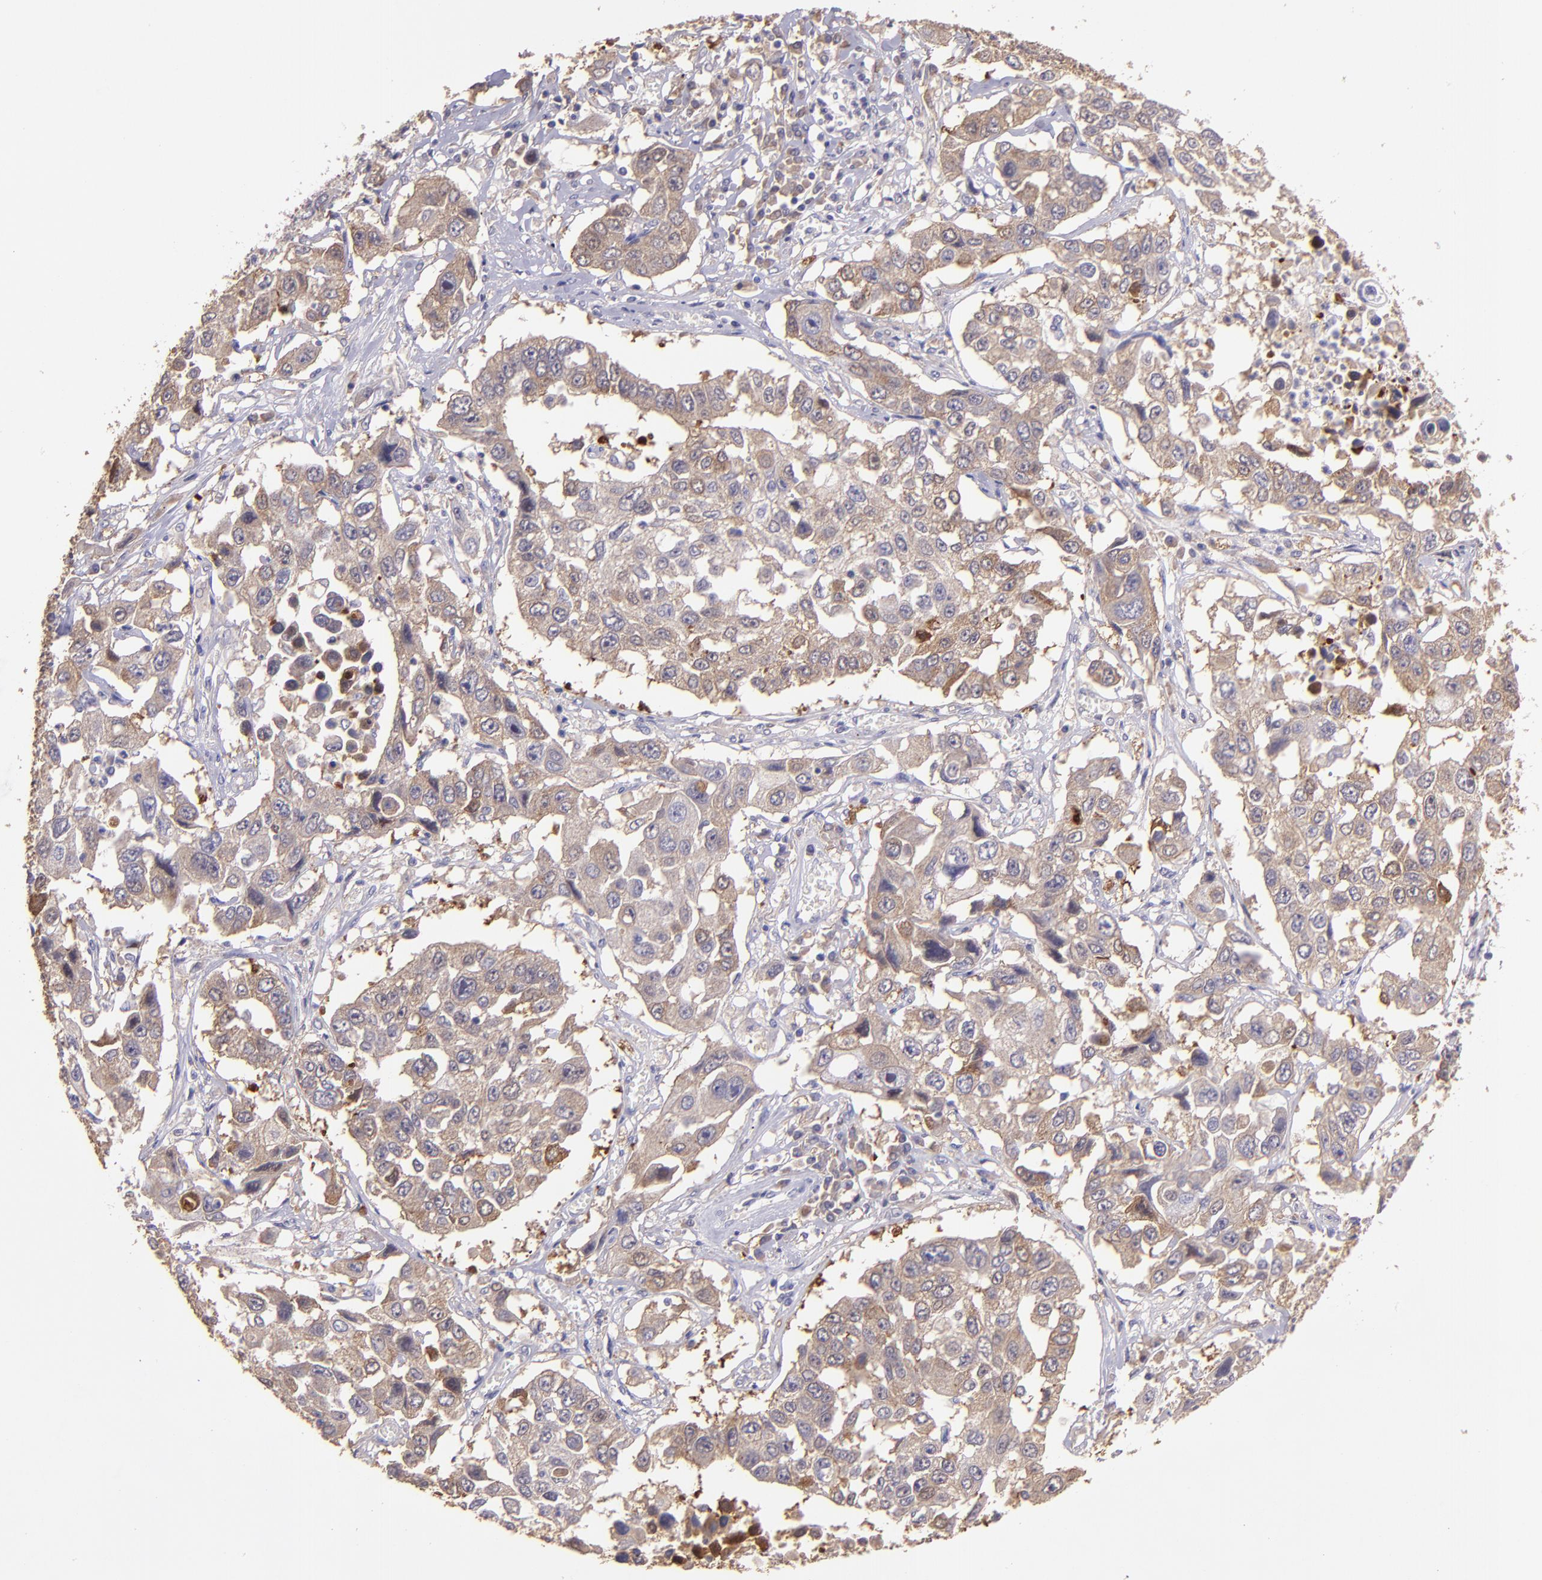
{"staining": {"intensity": "moderate", "quantity": ">75%", "location": "cytoplasmic/membranous"}, "tissue": "lung cancer", "cell_type": "Tumor cells", "image_type": "cancer", "snomed": [{"axis": "morphology", "description": "Squamous cell carcinoma, NOS"}, {"axis": "topography", "description": "Lung"}], "caption": "Protein staining of squamous cell carcinoma (lung) tissue reveals moderate cytoplasmic/membranous expression in approximately >75% of tumor cells.", "gene": "PAPPA", "patient": {"sex": "male", "age": 71}}